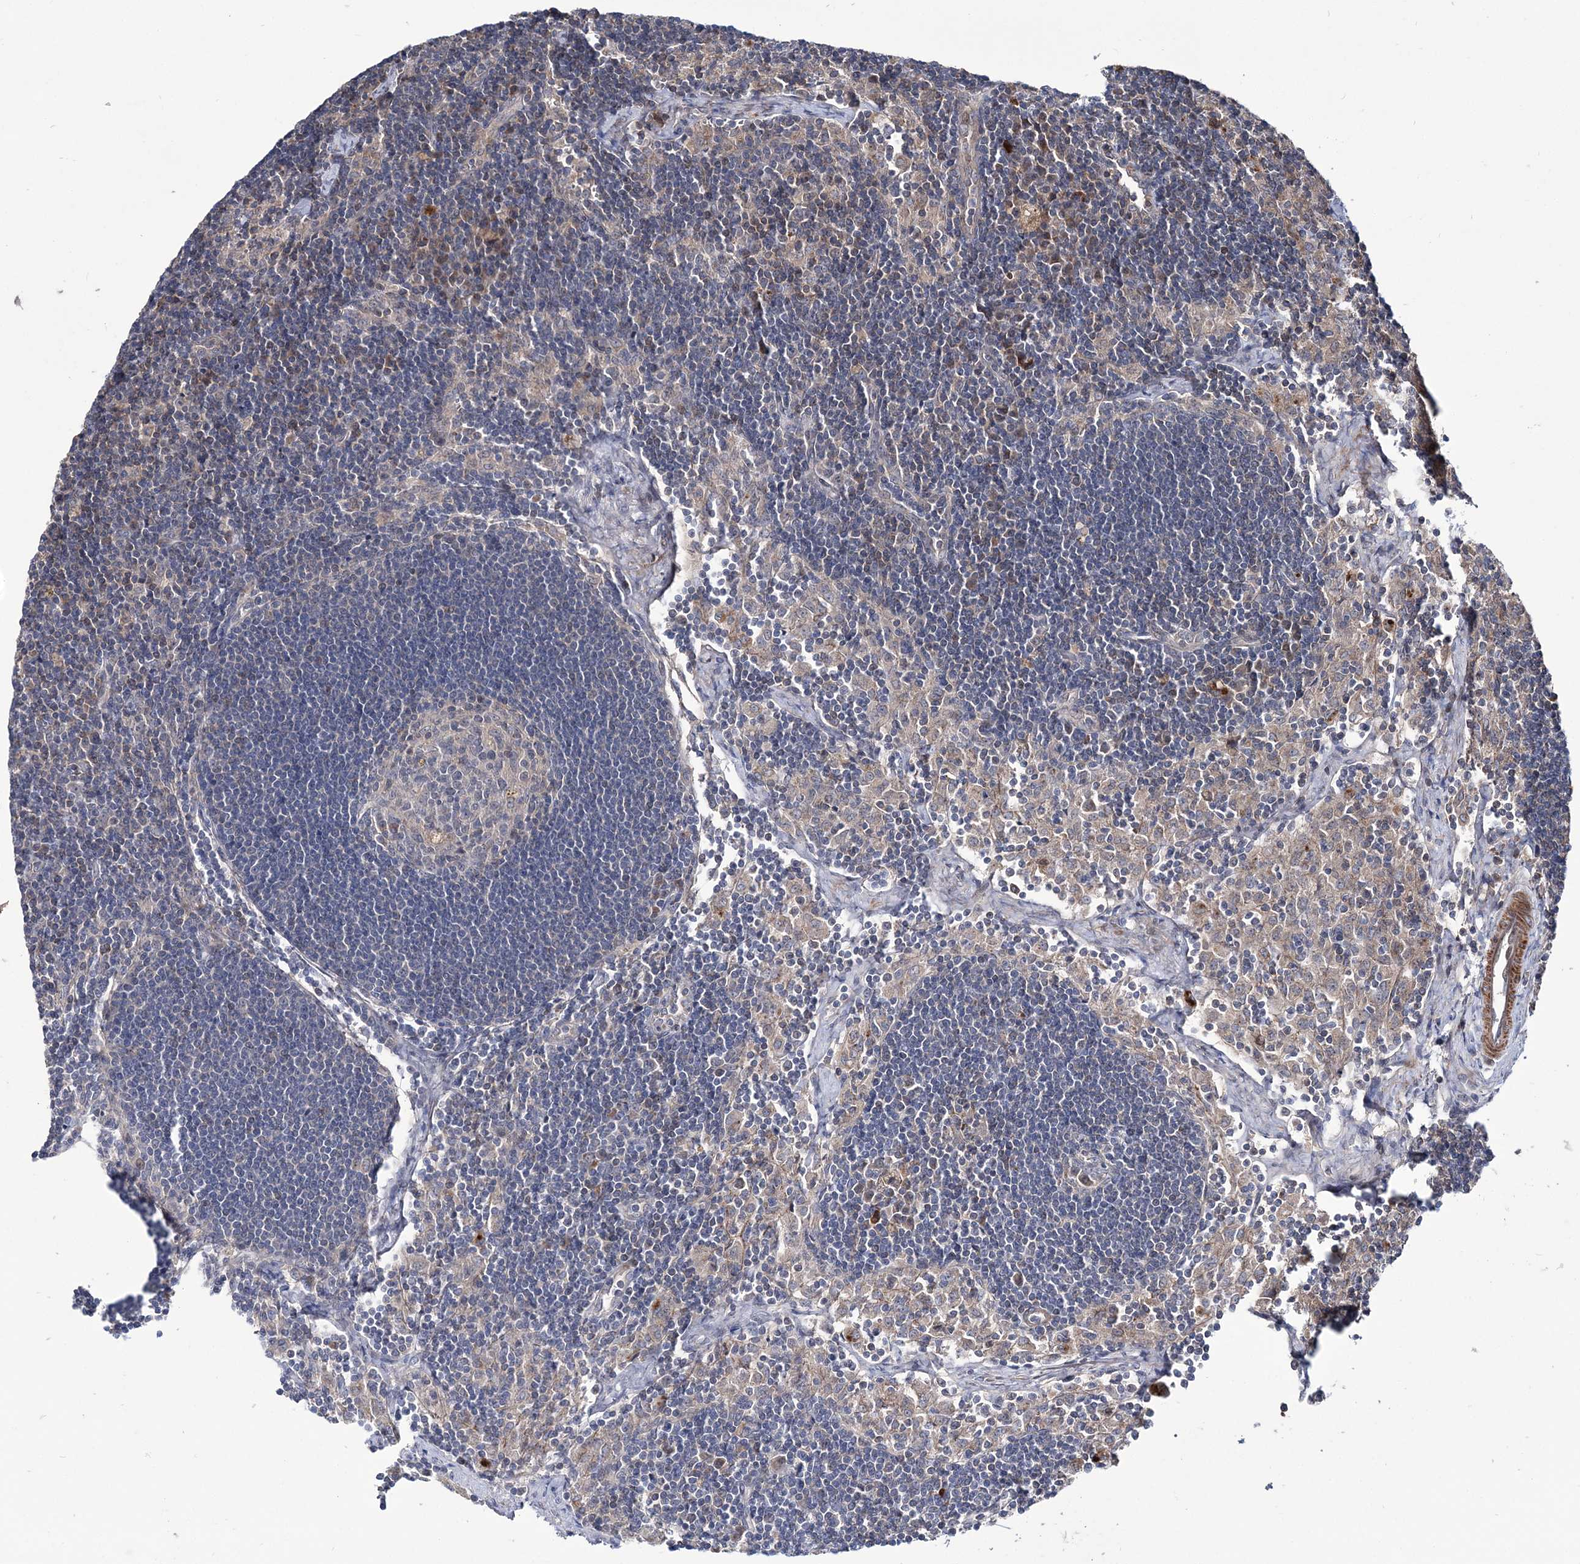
{"staining": {"intensity": "negative", "quantity": "none", "location": "none"}, "tissue": "lymph node", "cell_type": "Germinal center cells", "image_type": "normal", "snomed": [{"axis": "morphology", "description": "Normal tissue, NOS"}, {"axis": "topography", "description": "Lymph node"}], "caption": "IHC photomicrograph of unremarkable lymph node: lymph node stained with DAB demonstrates no significant protein staining in germinal center cells.", "gene": "PPP2R2B", "patient": {"sex": "male", "age": 24}}